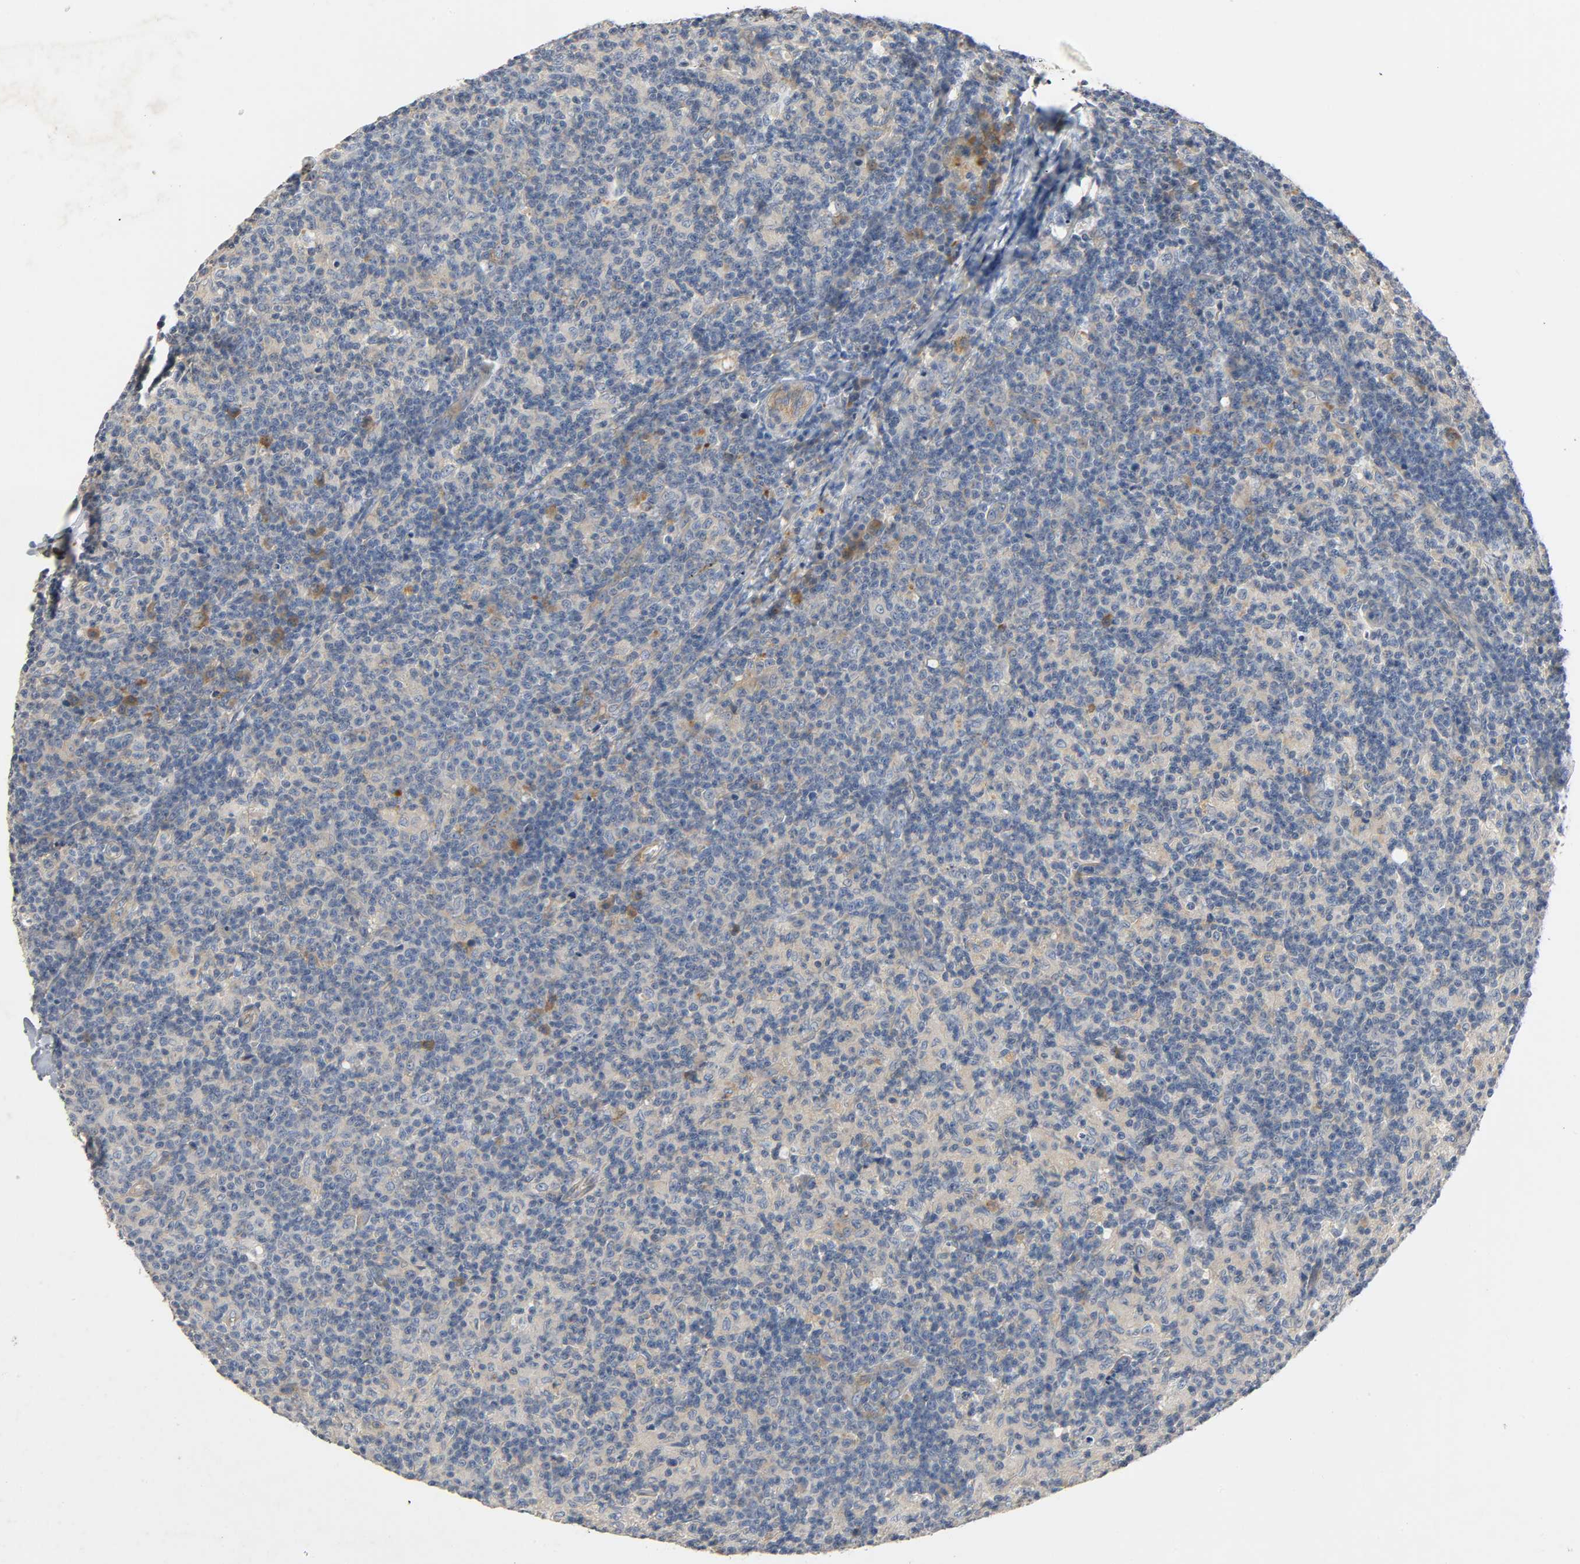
{"staining": {"intensity": "weak", "quantity": "25%-75%", "location": "cytoplasmic/membranous"}, "tissue": "lymph node", "cell_type": "Germinal center cells", "image_type": "normal", "snomed": [{"axis": "morphology", "description": "Normal tissue, NOS"}, {"axis": "morphology", "description": "Inflammation, NOS"}, {"axis": "topography", "description": "Lymph node"}], "caption": "Lymph node stained for a protein (brown) shows weak cytoplasmic/membranous positive expression in approximately 25%-75% of germinal center cells.", "gene": "ARPC1A", "patient": {"sex": "male", "age": 55}}